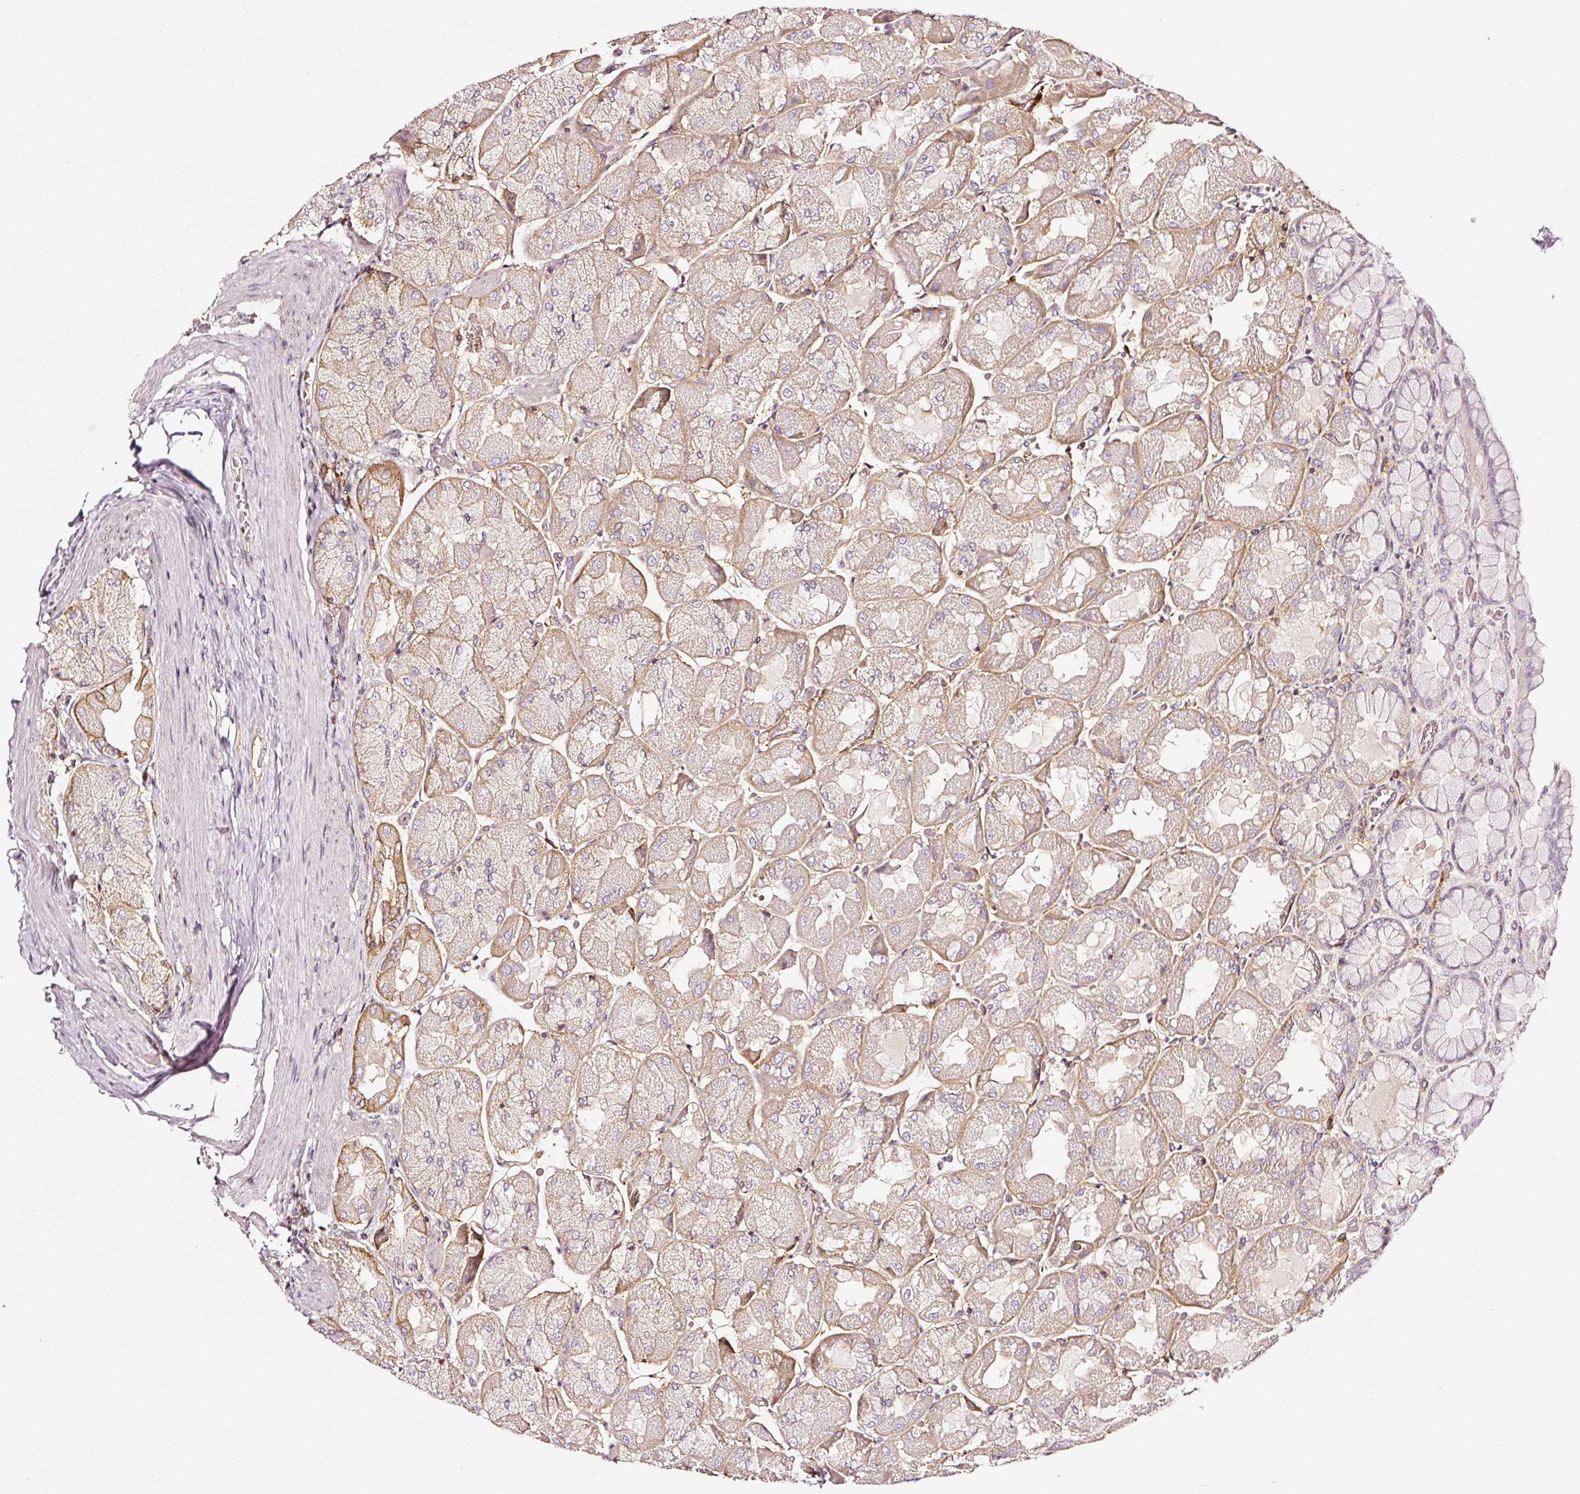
{"staining": {"intensity": "moderate", "quantity": "<25%", "location": "cytoplasmic/membranous"}, "tissue": "stomach", "cell_type": "Glandular cells", "image_type": "normal", "snomed": [{"axis": "morphology", "description": "Normal tissue, NOS"}, {"axis": "topography", "description": "Stomach"}], "caption": "Stomach stained with IHC reveals moderate cytoplasmic/membranous positivity in about <25% of glandular cells. (brown staining indicates protein expression, while blue staining denotes nuclei).", "gene": "CD47", "patient": {"sex": "female", "age": 61}}